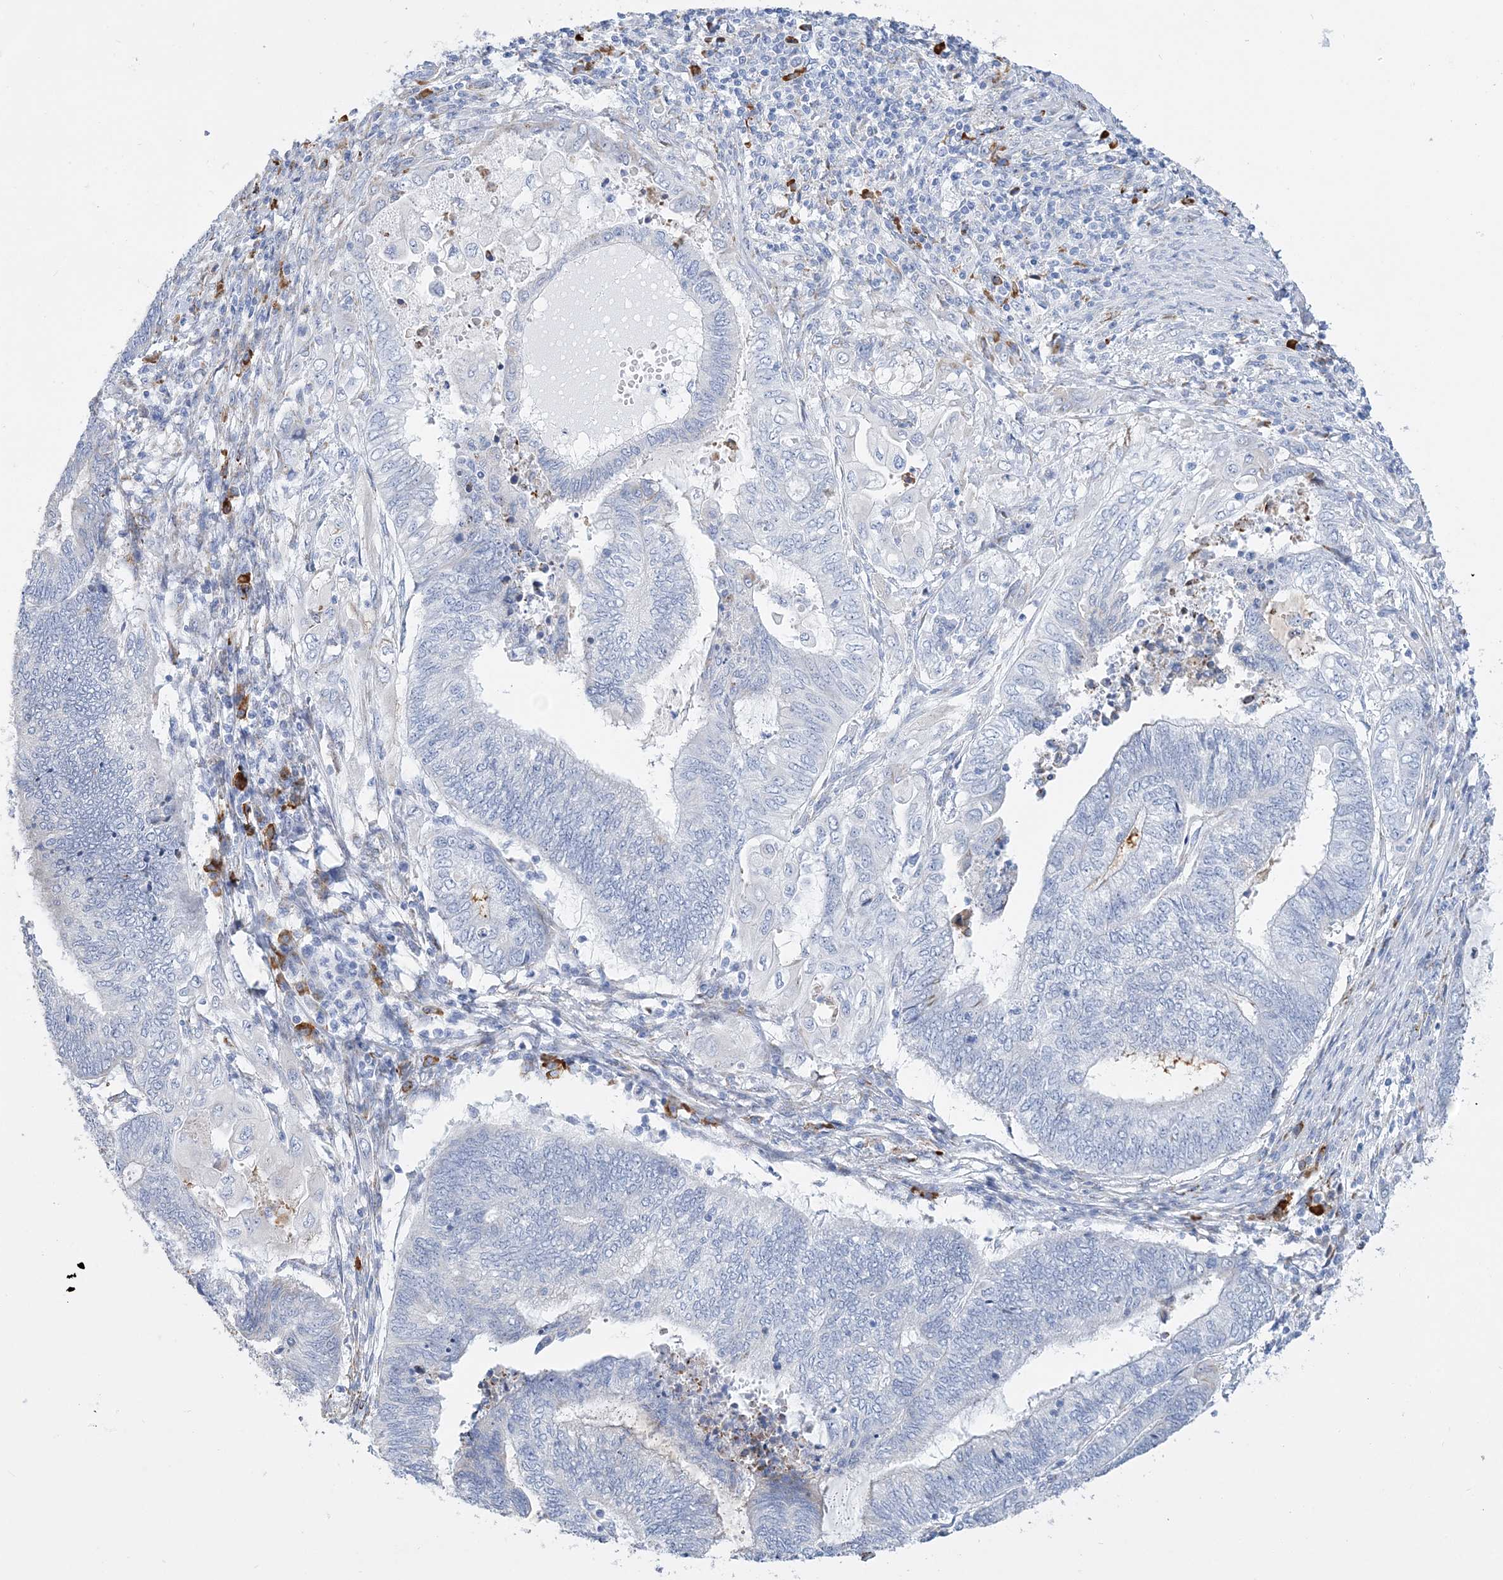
{"staining": {"intensity": "negative", "quantity": "none", "location": "none"}, "tissue": "endometrial cancer", "cell_type": "Tumor cells", "image_type": "cancer", "snomed": [{"axis": "morphology", "description": "Adenocarcinoma, NOS"}, {"axis": "topography", "description": "Uterus"}, {"axis": "topography", "description": "Endometrium"}], "caption": "Immunohistochemistry image of neoplastic tissue: human endometrial adenocarcinoma stained with DAB demonstrates no significant protein staining in tumor cells.", "gene": "TSPYL6", "patient": {"sex": "female", "age": 70}}